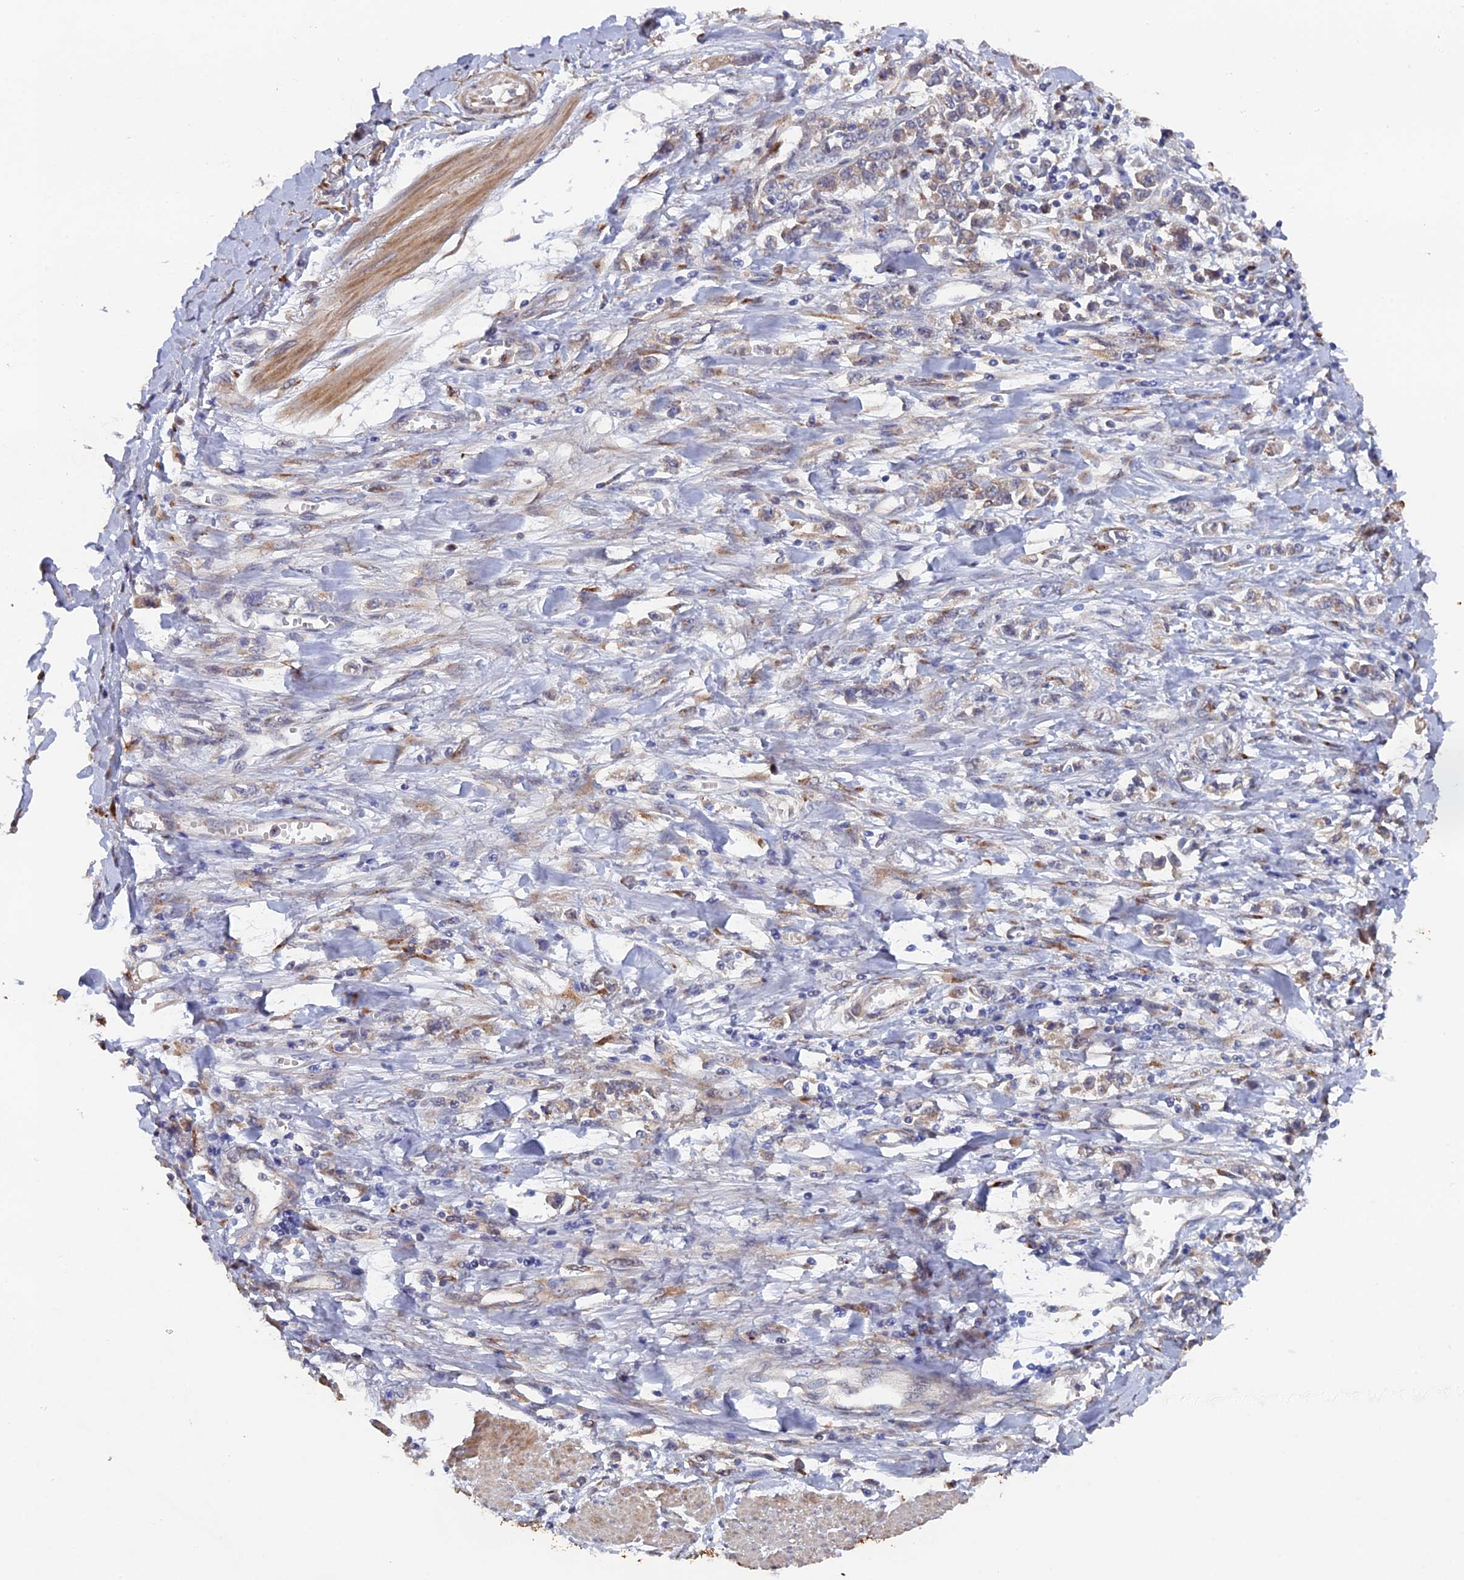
{"staining": {"intensity": "negative", "quantity": "none", "location": "none"}, "tissue": "stomach cancer", "cell_type": "Tumor cells", "image_type": "cancer", "snomed": [{"axis": "morphology", "description": "Adenocarcinoma, NOS"}, {"axis": "topography", "description": "Stomach"}], "caption": "Immunohistochemistry (IHC) of adenocarcinoma (stomach) displays no expression in tumor cells.", "gene": "VPS37C", "patient": {"sex": "female", "age": 76}}